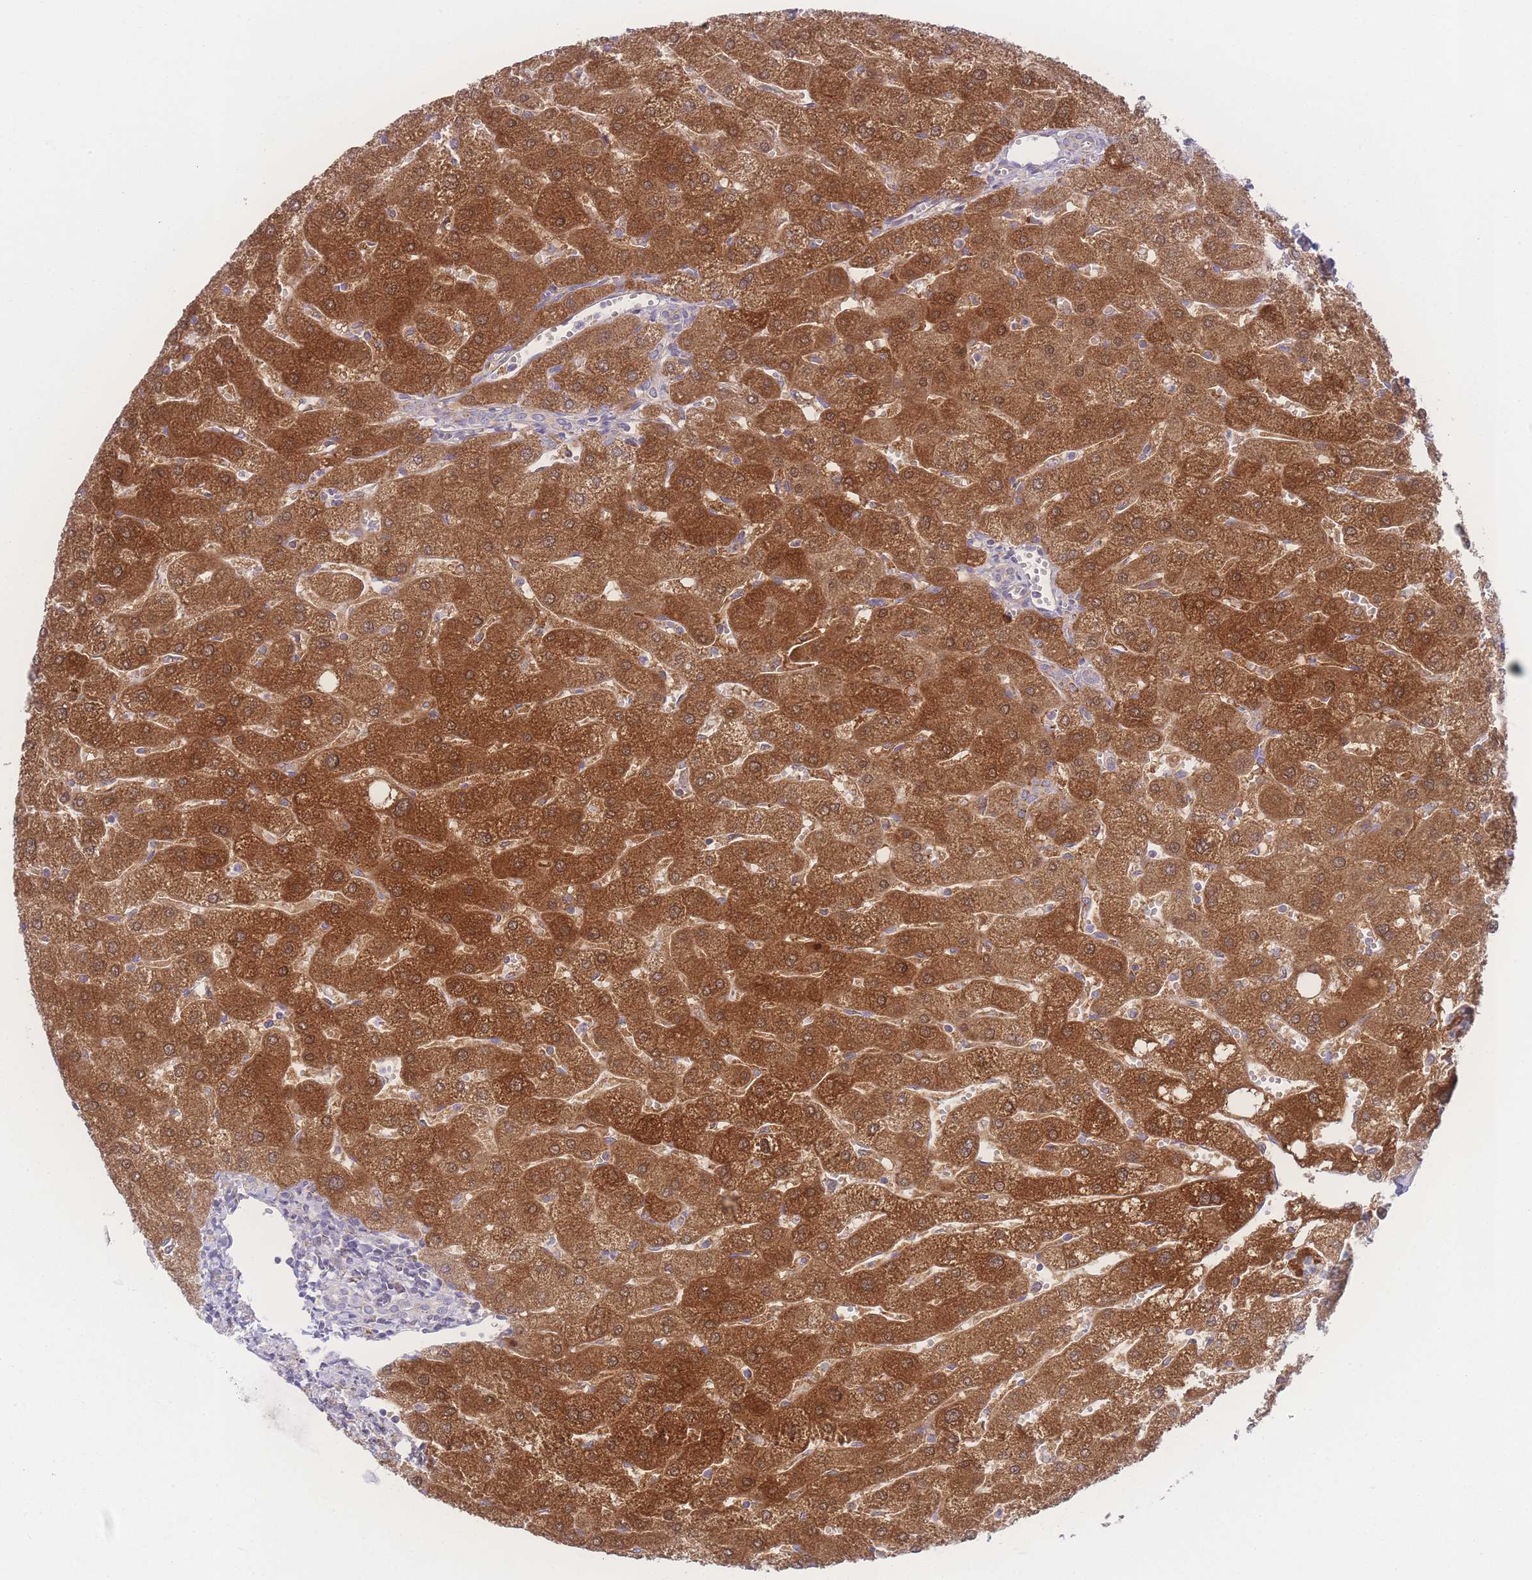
{"staining": {"intensity": "negative", "quantity": "none", "location": "none"}, "tissue": "liver", "cell_type": "Cholangiocytes", "image_type": "normal", "snomed": [{"axis": "morphology", "description": "Normal tissue, NOS"}, {"axis": "topography", "description": "Liver"}], "caption": "Micrograph shows no protein expression in cholangiocytes of unremarkable liver.", "gene": "NBEAL1", "patient": {"sex": "male", "age": 67}}